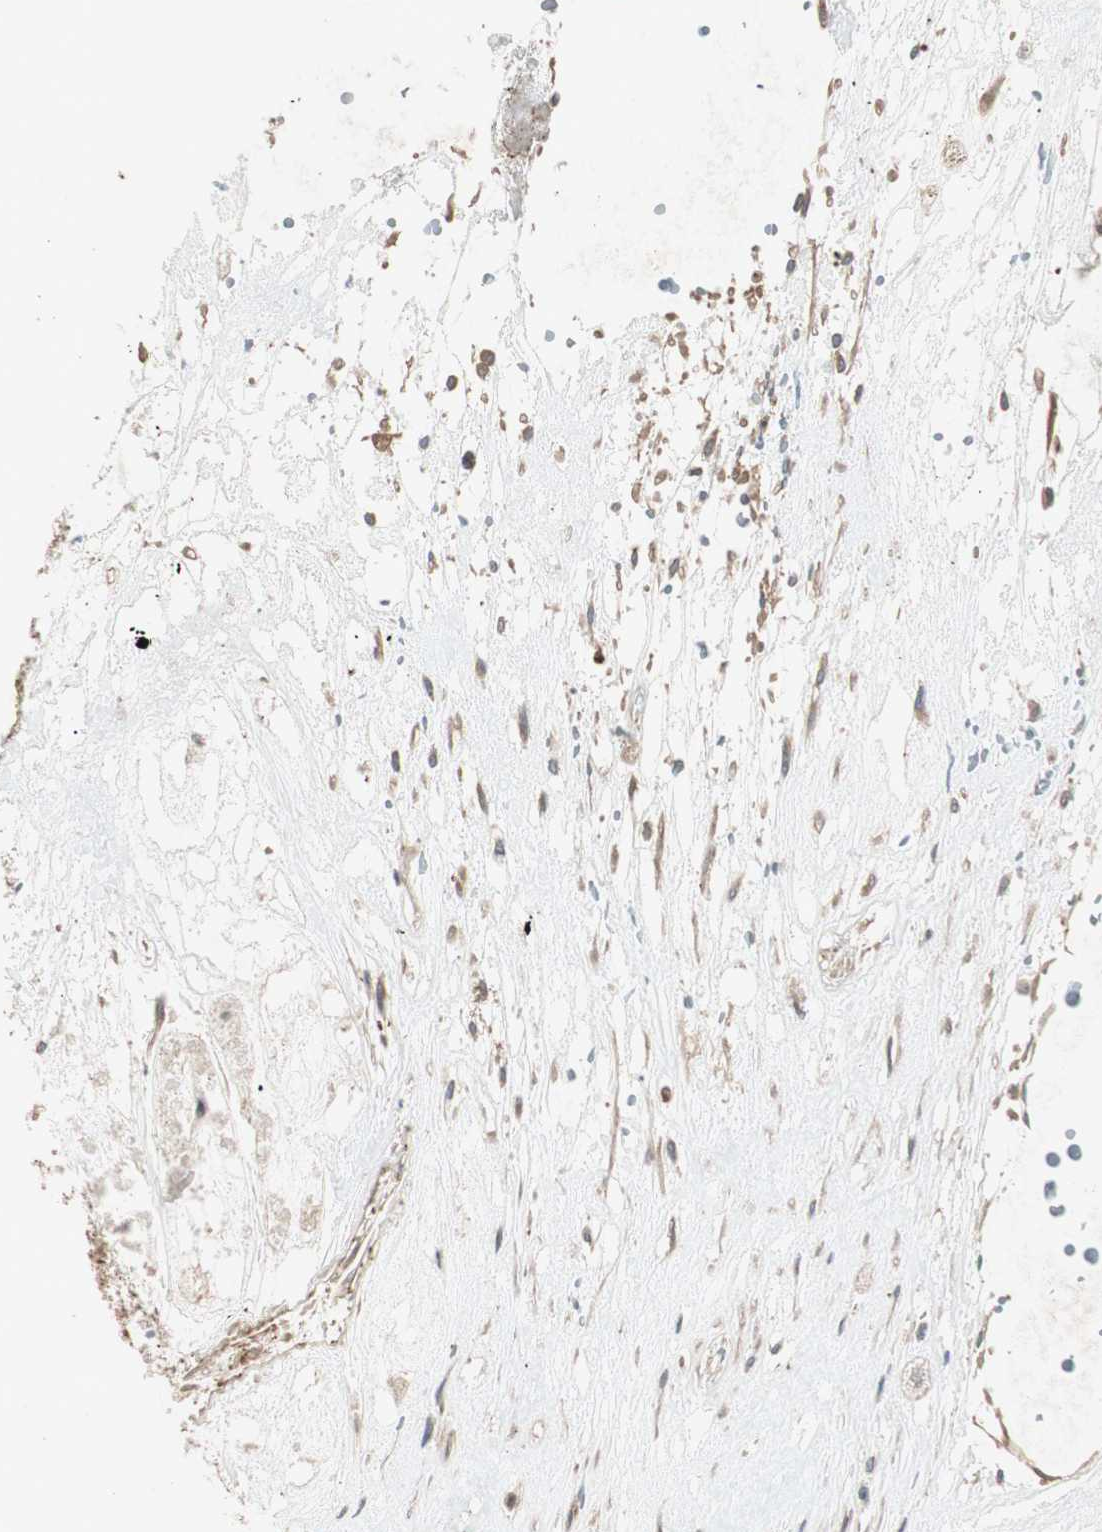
{"staining": {"intensity": "weak", "quantity": ">75%", "location": "cytoplasmic/membranous"}, "tissue": "head and neck cancer", "cell_type": "Tumor cells", "image_type": "cancer", "snomed": [{"axis": "morphology", "description": "Adenocarcinoma, NOS"}, {"axis": "morphology", "description": "Adenoma, NOS"}, {"axis": "topography", "description": "Head-Neck"}], "caption": "DAB (3,3'-diaminobenzidine) immunohistochemical staining of head and neck cancer reveals weak cytoplasmic/membranous protein positivity in approximately >75% of tumor cells. The staining was performed using DAB to visualize the protein expression in brown, while the nuclei were stained in blue with hematoxylin (Magnification: 20x).", "gene": "EPHA8", "patient": {"sex": "female", "age": 55}}